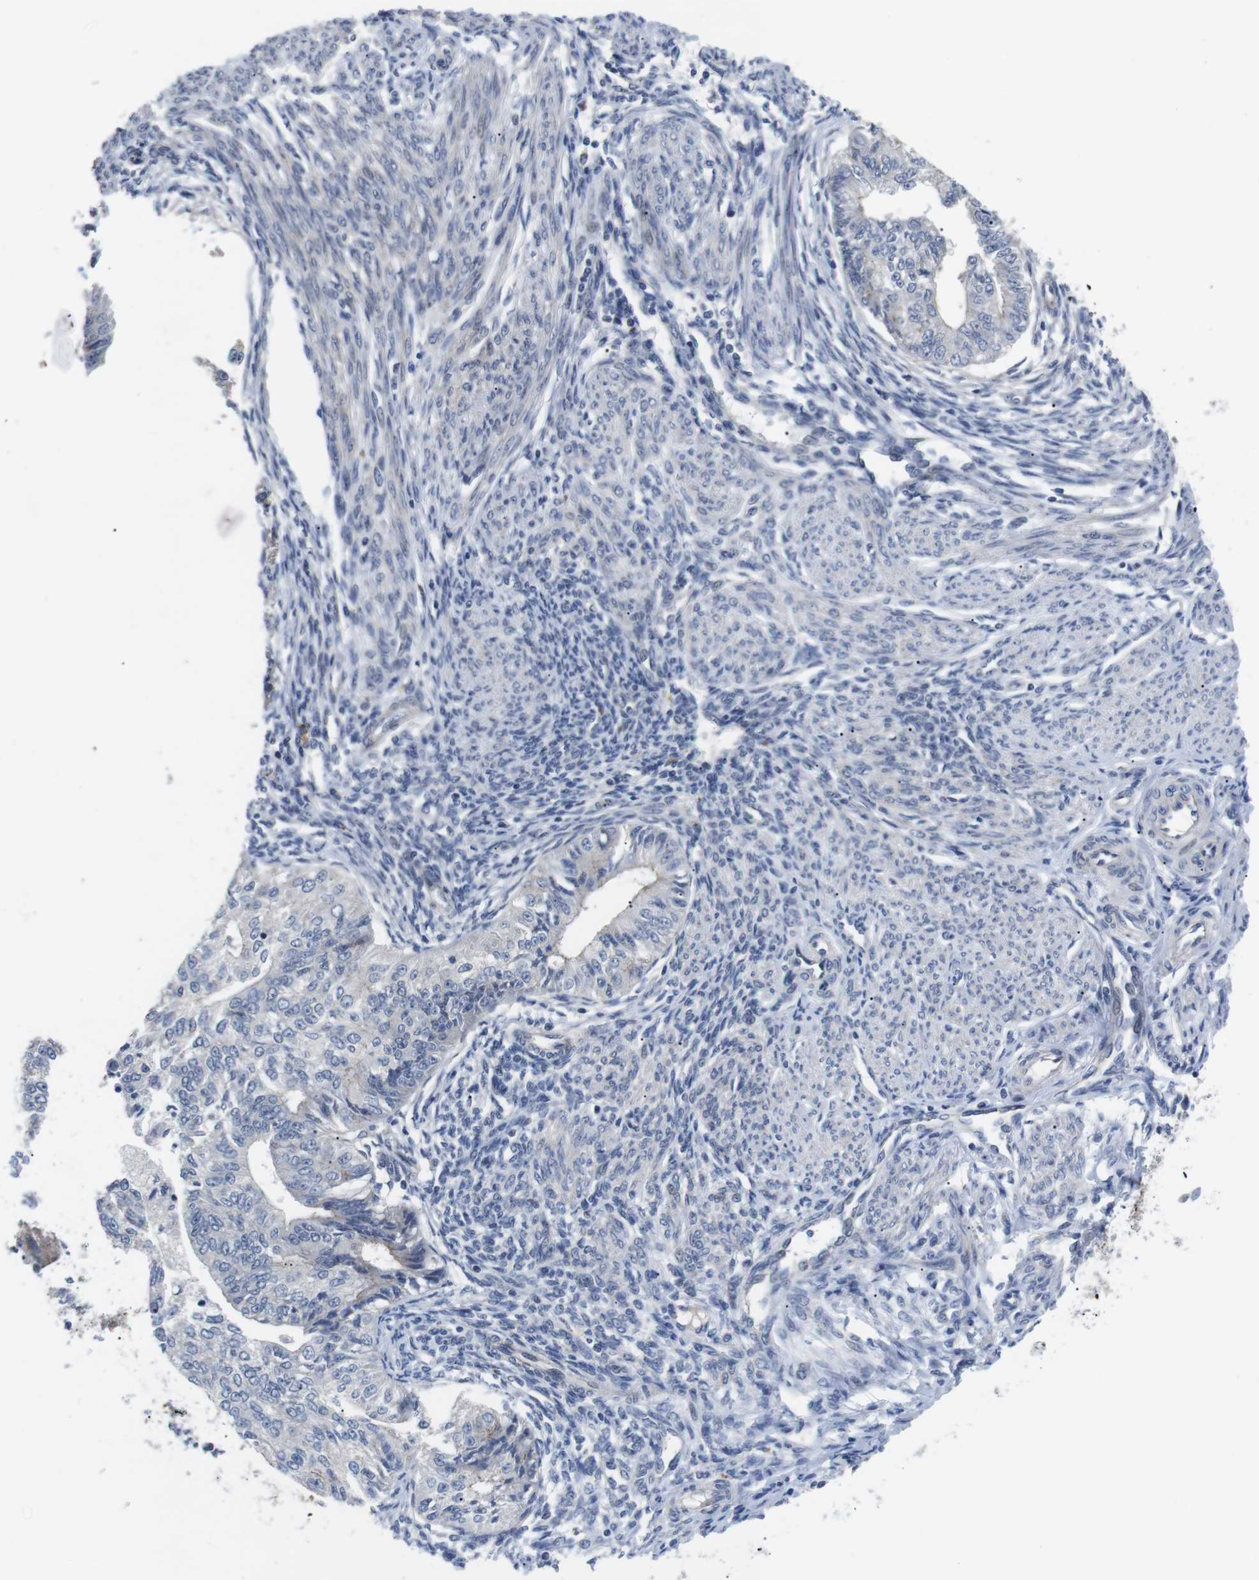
{"staining": {"intensity": "negative", "quantity": "none", "location": "none"}, "tissue": "endometrial cancer", "cell_type": "Tumor cells", "image_type": "cancer", "snomed": [{"axis": "morphology", "description": "Adenocarcinoma, NOS"}, {"axis": "topography", "description": "Endometrium"}], "caption": "Immunohistochemistry photomicrograph of neoplastic tissue: endometrial cancer stained with DAB (3,3'-diaminobenzidine) exhibits no significant protein positivity in tumor cells. (DAB IHC visualized using brightfield microscopy, high magnification).", "gene": "NECTIN1", "patient": {"sex": "female", "age": 32}}